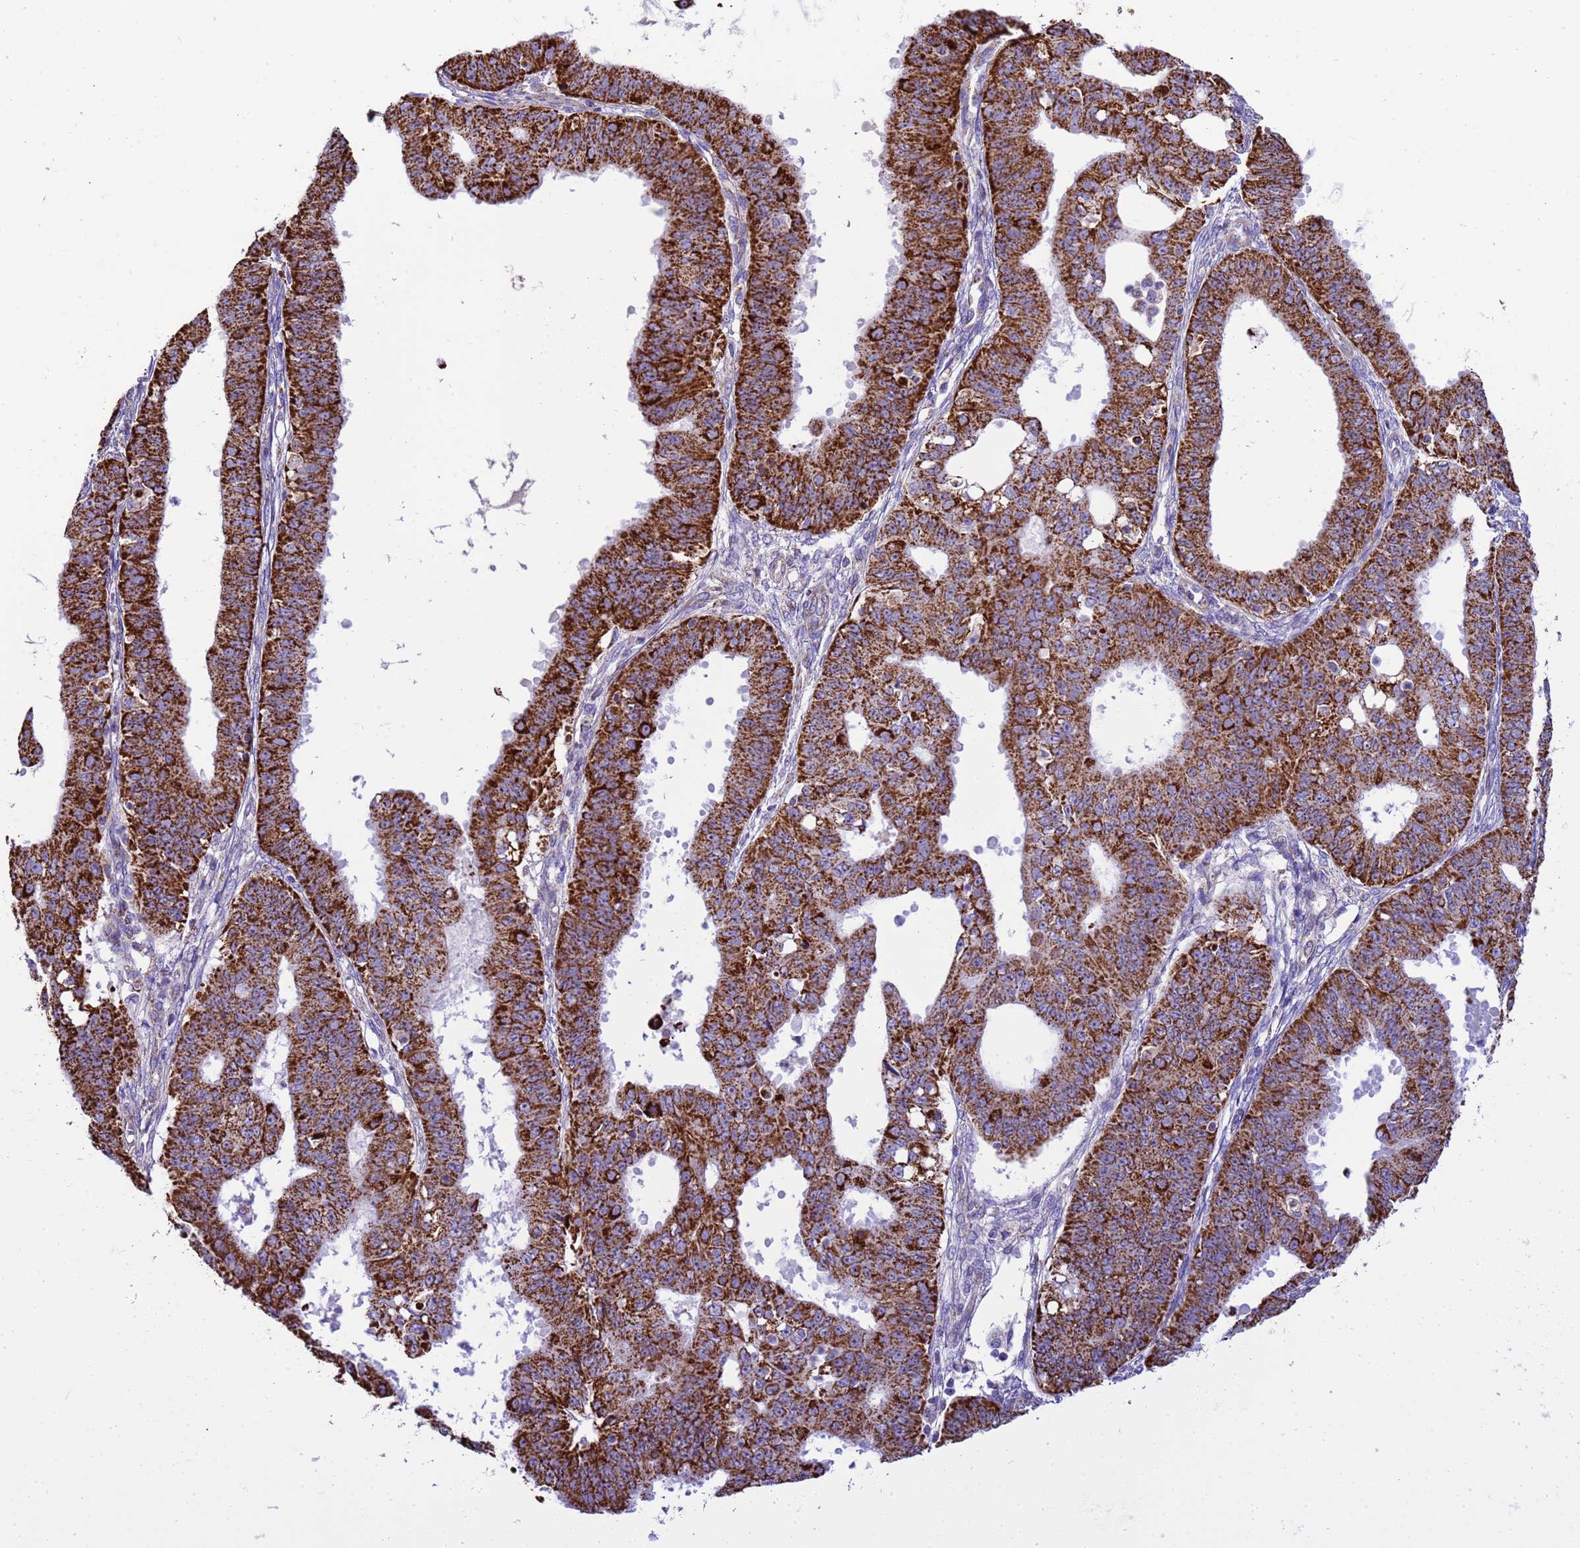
{"staining": {"intensity": "strong", "quantity": ">75%", "location": "cytoplasmic/membranous"}, "tissue": "ovarian cancer", "cell_type": "Tumor cells", "image_type": "cancer", "snomed": [{"axis": "morphology", "description": "Carcinoma, endometroid"}, {"axis": "topography", "description": "Appendix"}, {"axis": "topography", "description": "Ovary"}], "caption": "Human ovarian cancer (endometroid carcinoma) stained with a protein marker shows strong staining in tumor cells.", "gene": "RNF165", "patient": {"sex": "female", "age": 42}}